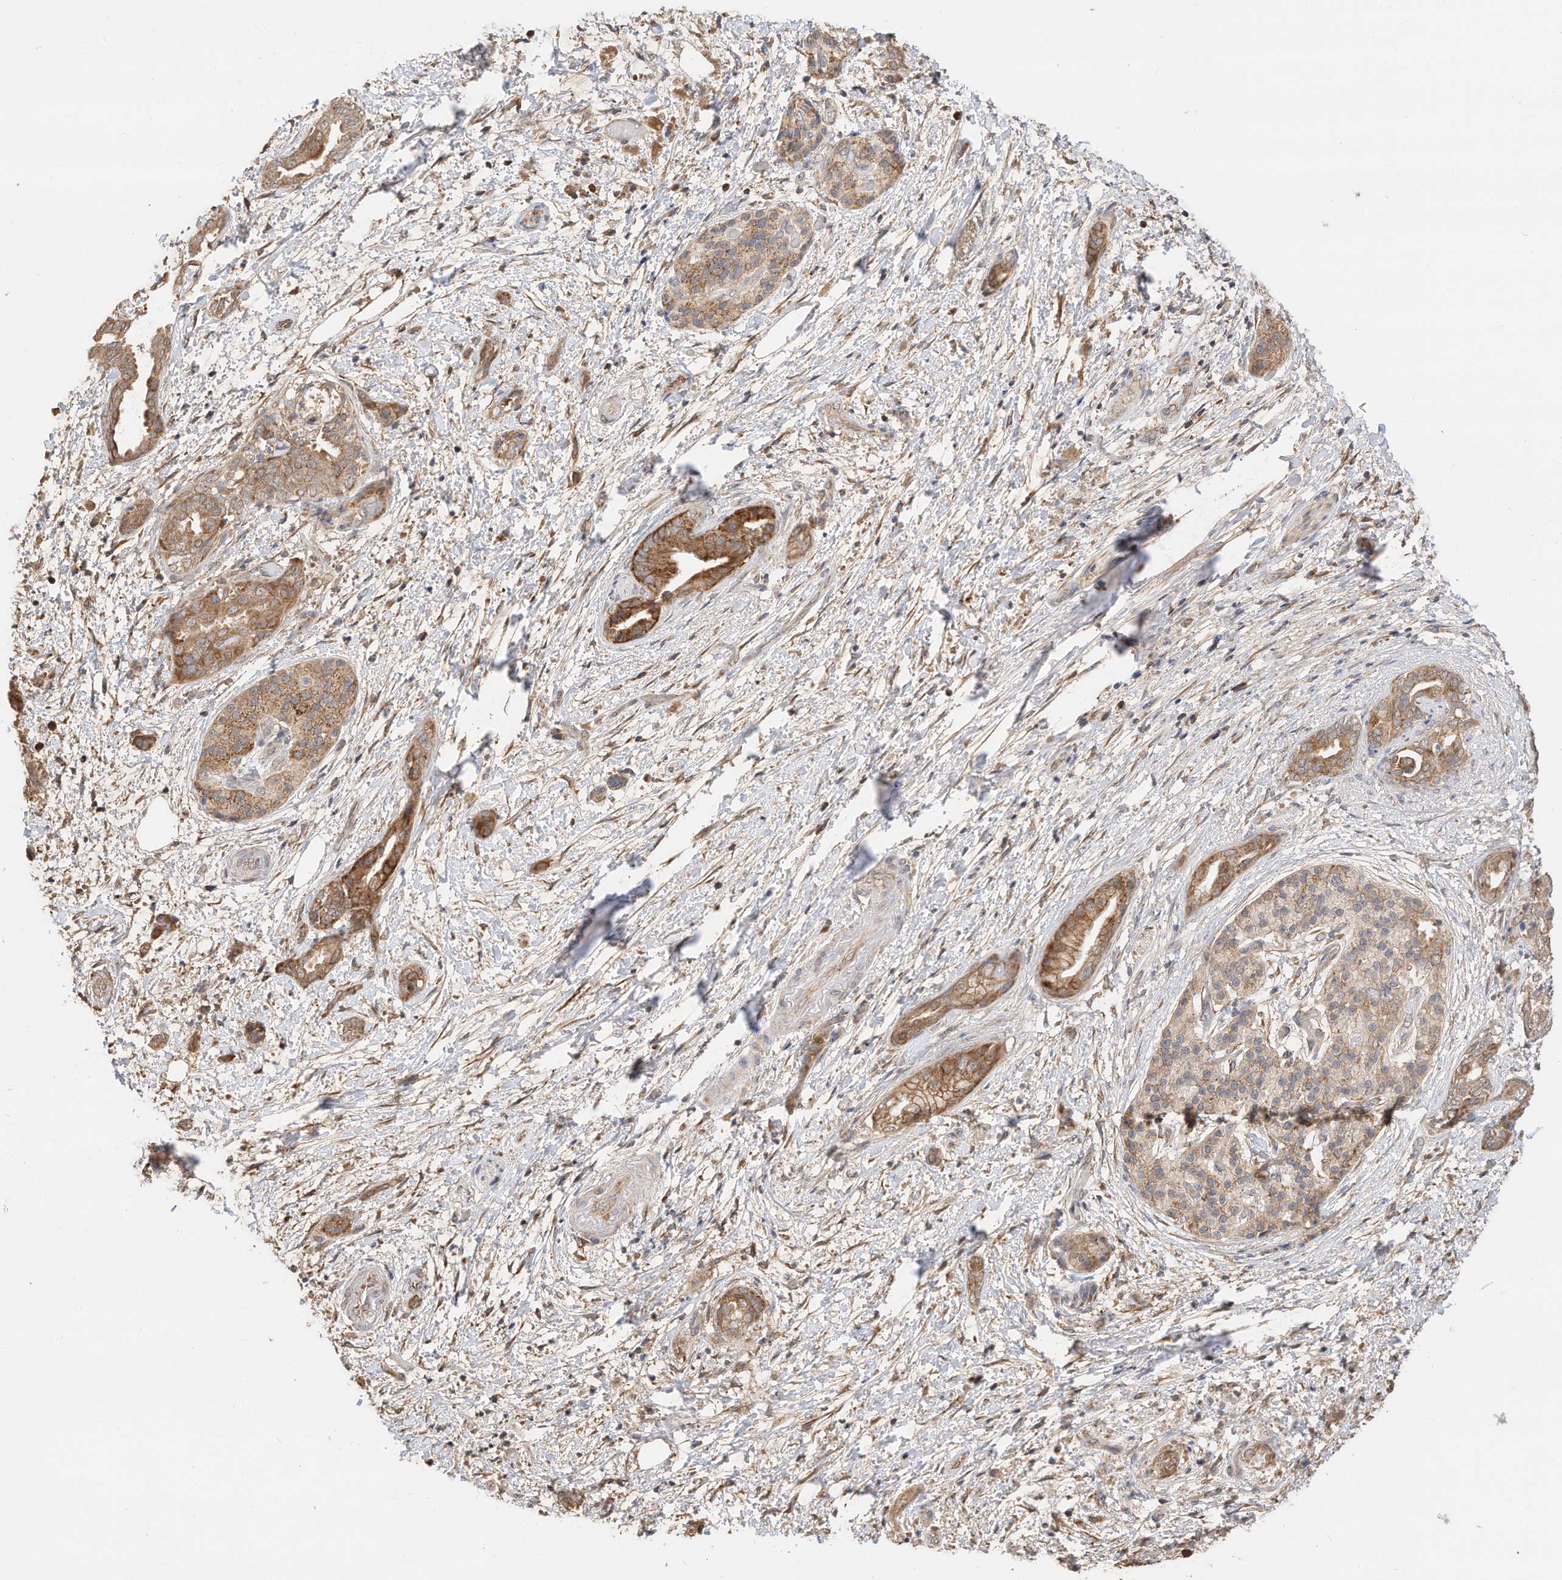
{"staining": {"intensity": "moderate", "quantity": ">75%", "location": "cytoplasmic/membranous"}, "tissue": "pancreatic cancer", "cell_type": "Tumor cells", "image_type": "cancer", "snomed": [{"axis": "morphology", "description": "Normal tissue, NOS"}, {"axis": "morphology", "description": "Adenocarcinoma, NOS"}, {"axis": "topography", "description": "Pancreas"}, {"axis": "topography", "description": "Peripheral nerve tissue"}], "caption": "Immunohistochemistry photomicrograph of neoplastic tissue: human pancreatic cancer stained using immunohistochemistry (IHC) reveals medium levels of moderate protein expression localized specifically in the cytoplasmic/membranous of tumor cells, appearing as a cytoplasmic/membranous brown color.", "gene": "CAGE1", "patient": {"sex": "female", "age": 63}}